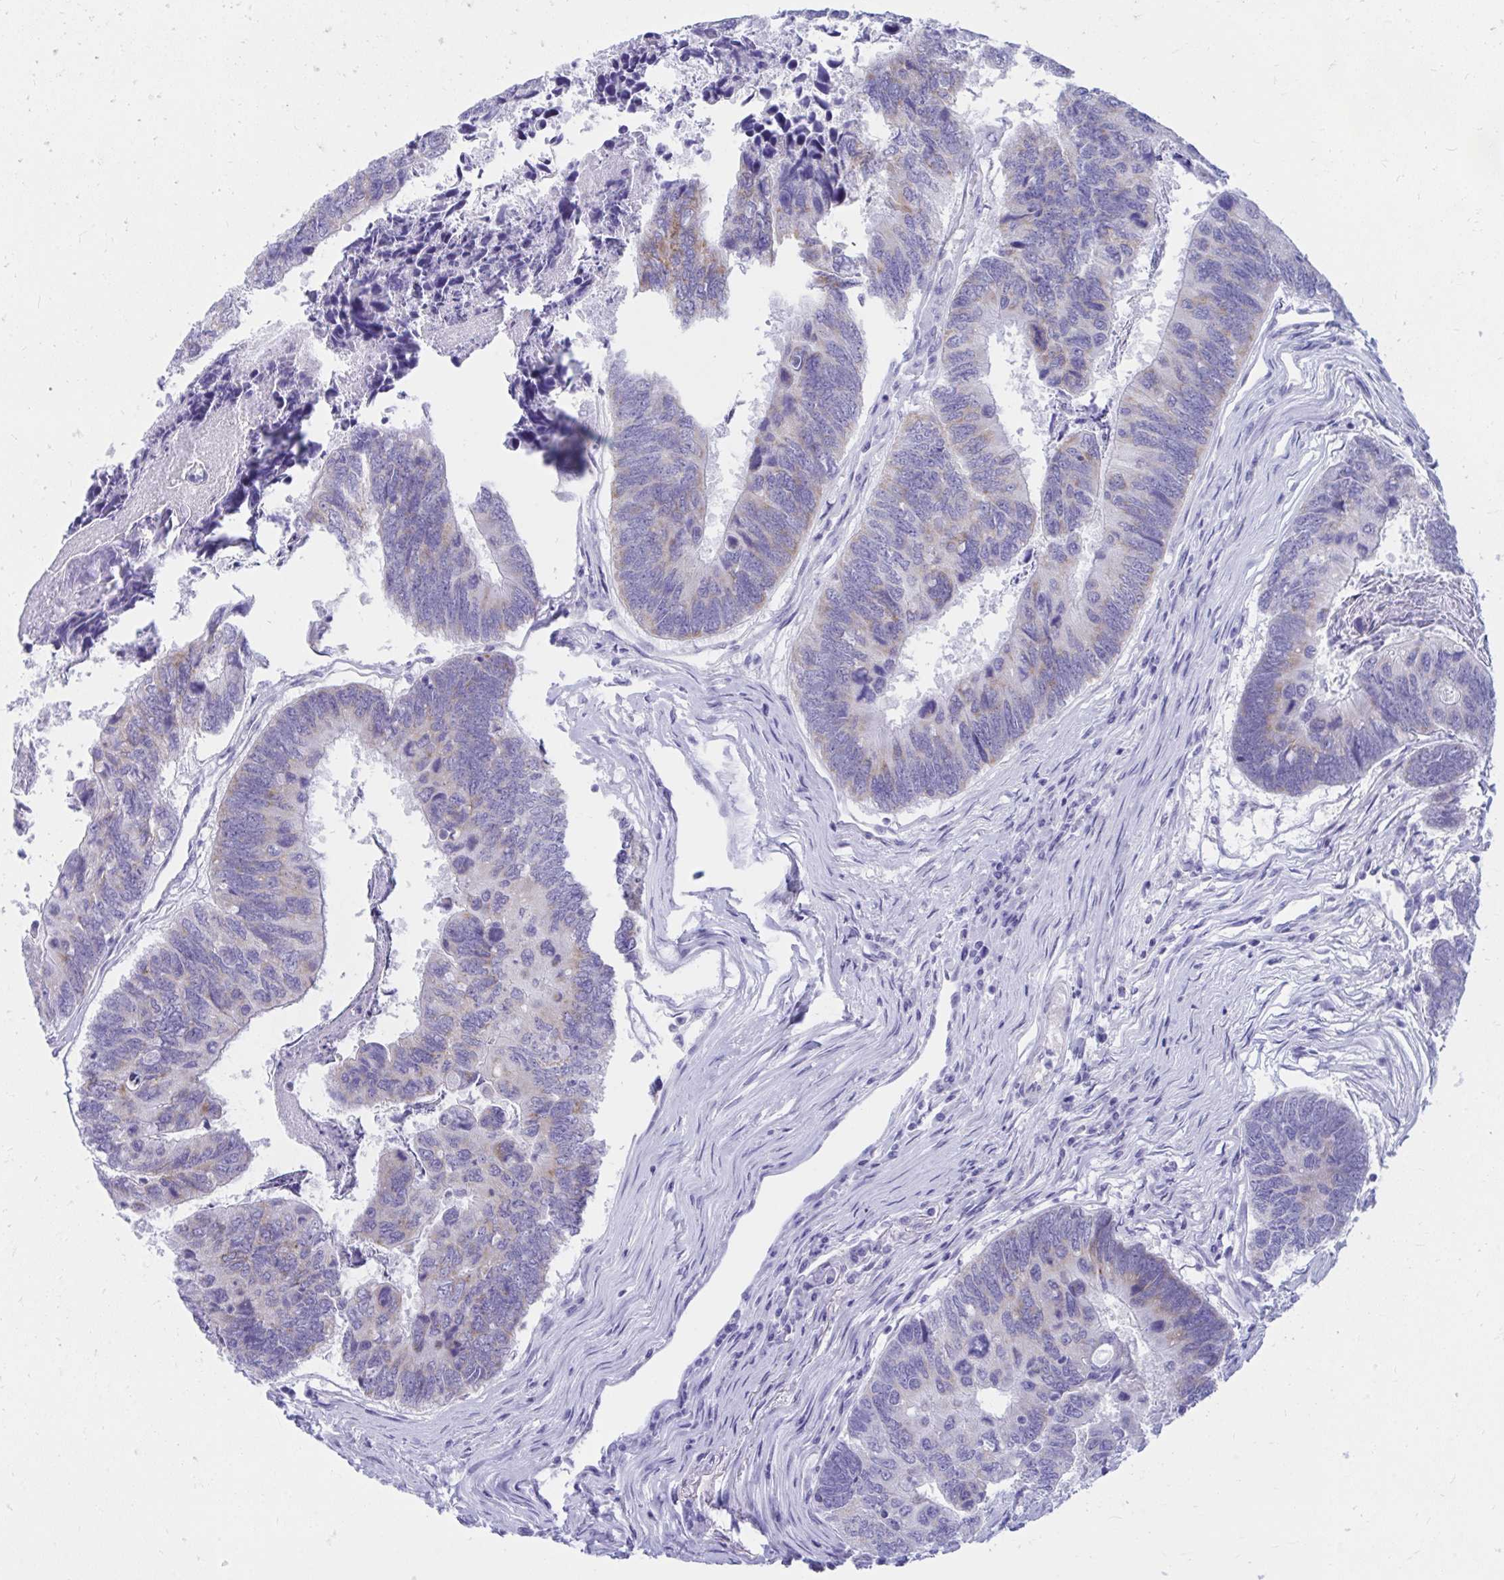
{"staining": {"intensity": "weak", "quantity": "<25%", "location": "cytoplasmic/membranous"}, "tissue": "colorectal cancer", "cell_type": "Tumor cells", "image_type": "cancer", "snomed": [{"axis": "morphology", "description": "Adenocarcinoma, NOS"}, {"axis": "topography", "description": "Colon"}], "caption": "Tumor cells show no significant positivity in colorectal cancer (adenocarcinoma).", "gene": "SHISA8", "patient": {"sex": "female", "age": 67}}